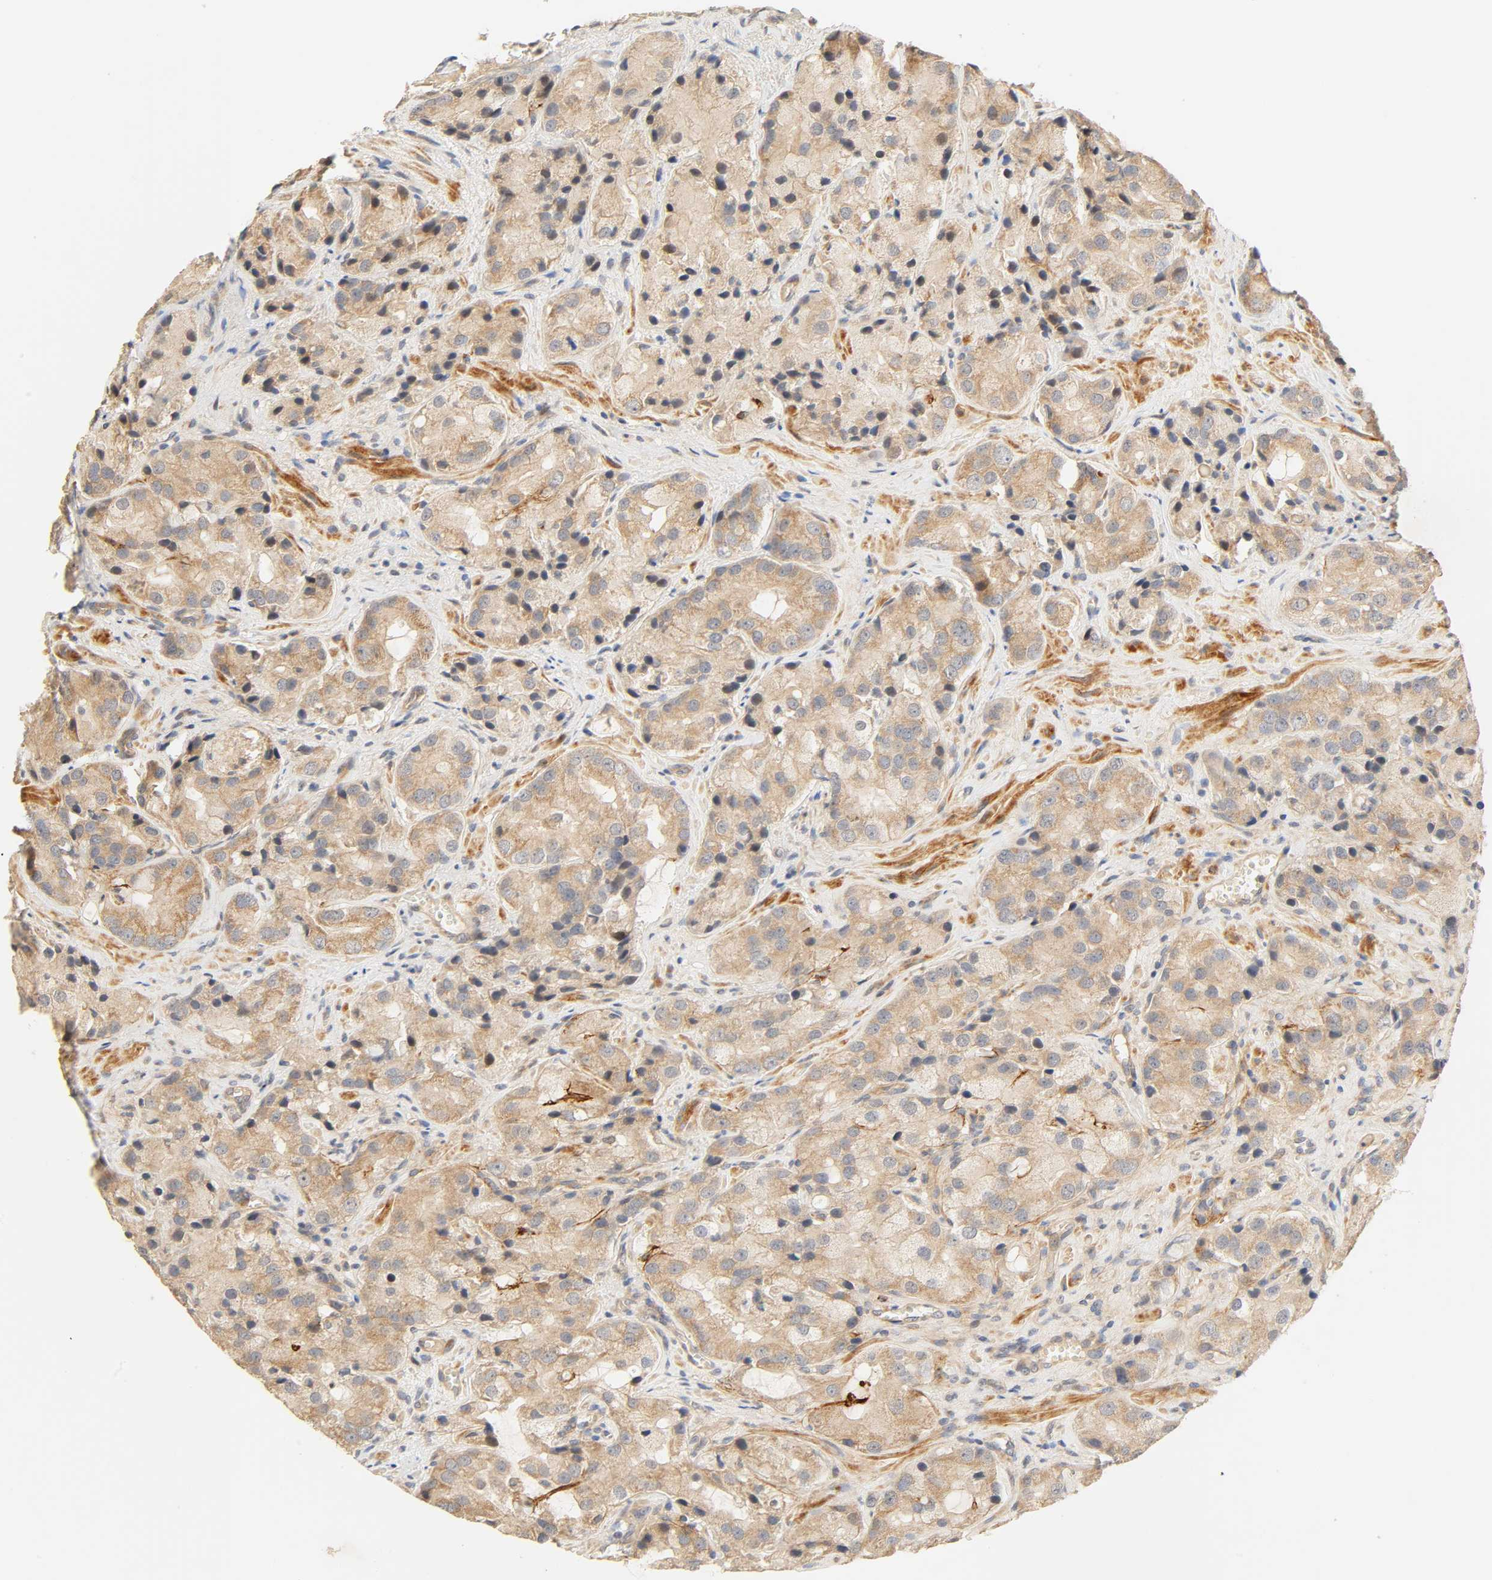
{"staining": {"intensity": "moderate", "quantity": ">75%", "location": "cytoplasmic/membranous"}, "tissue": "prostate cancer", "cell_type": "Tumor cells", "image_type": "cancer", "snomed": [{"axis": "morphology", "description": "Adenocarcinoma, High grade"}, {"axis": "topography", "description": "Prostate"}], "caption": "Tumor cells show medium levels of moderate cytoplasmic/membranous positivity in about >75% of cells in prostate adenocarcinoma (high-grade).", "gene": "CACNA1G", "patient": {"sex": "male", "age": 70}}